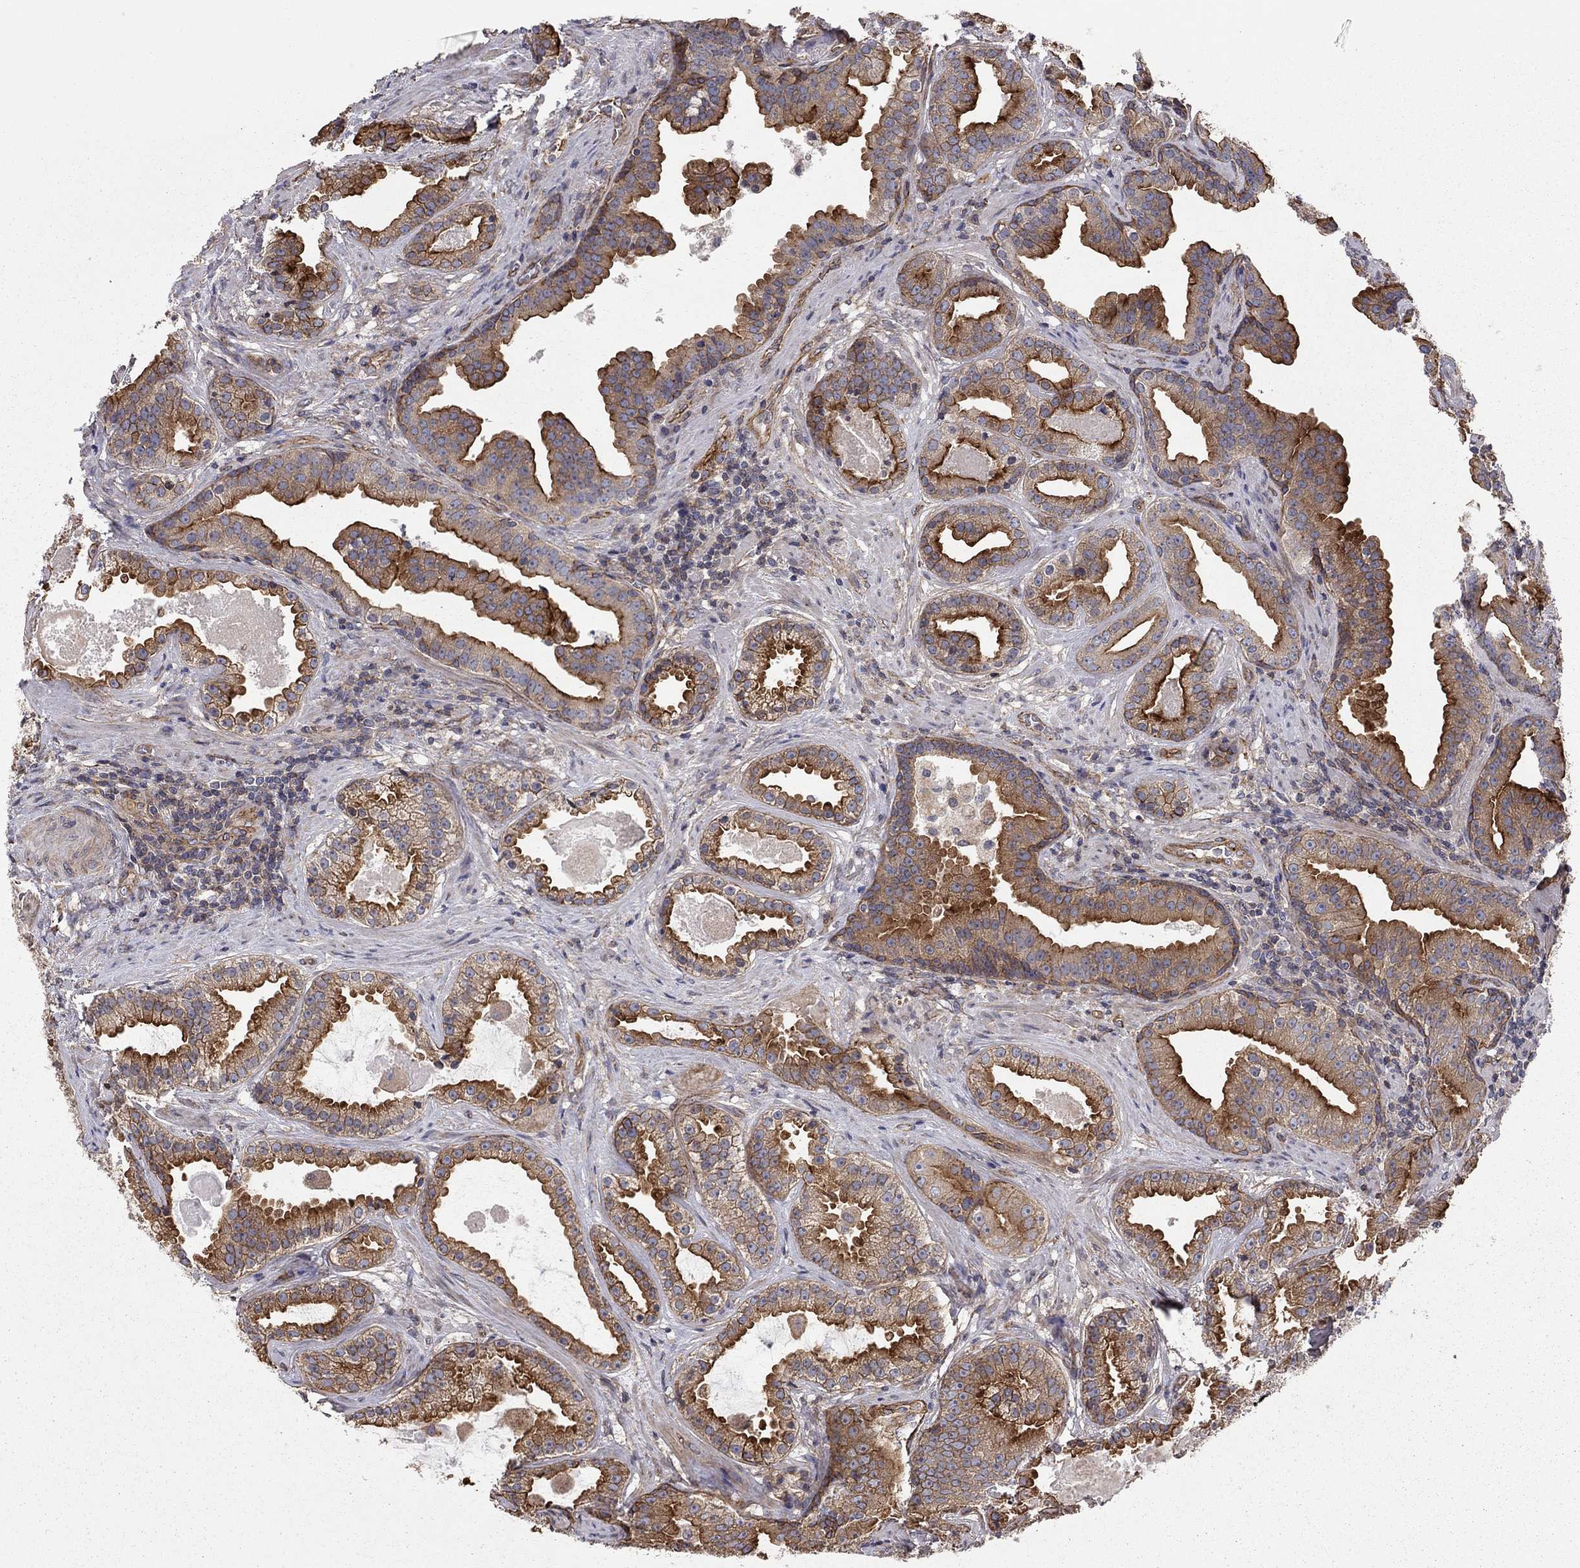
{"staining": {"intensity": "strong", "quantity": ">75%", "location": "cytoplasmic/membranous"}, "tissue": "prostate cancer", "cell_type": "Tumor cells", "image_type": "cancer", "snomed": [{"axis": "morphology", "description": "Adenocarcinoma, NOS"}, {"axis": "morphology", "description": "Adenocarcinoma, High grade"}, {"axis": "topography", "description": "Prostate"}], "caption": "A photomicrograph showing strong cytoplasmic/membranous staining in about >75% of tumor cells in adenocarcinoma (prostate), as visualized by brown immunohistochemical staining.", "gene": "RASEF", "patient": {"sex": "male", "age": 64}}